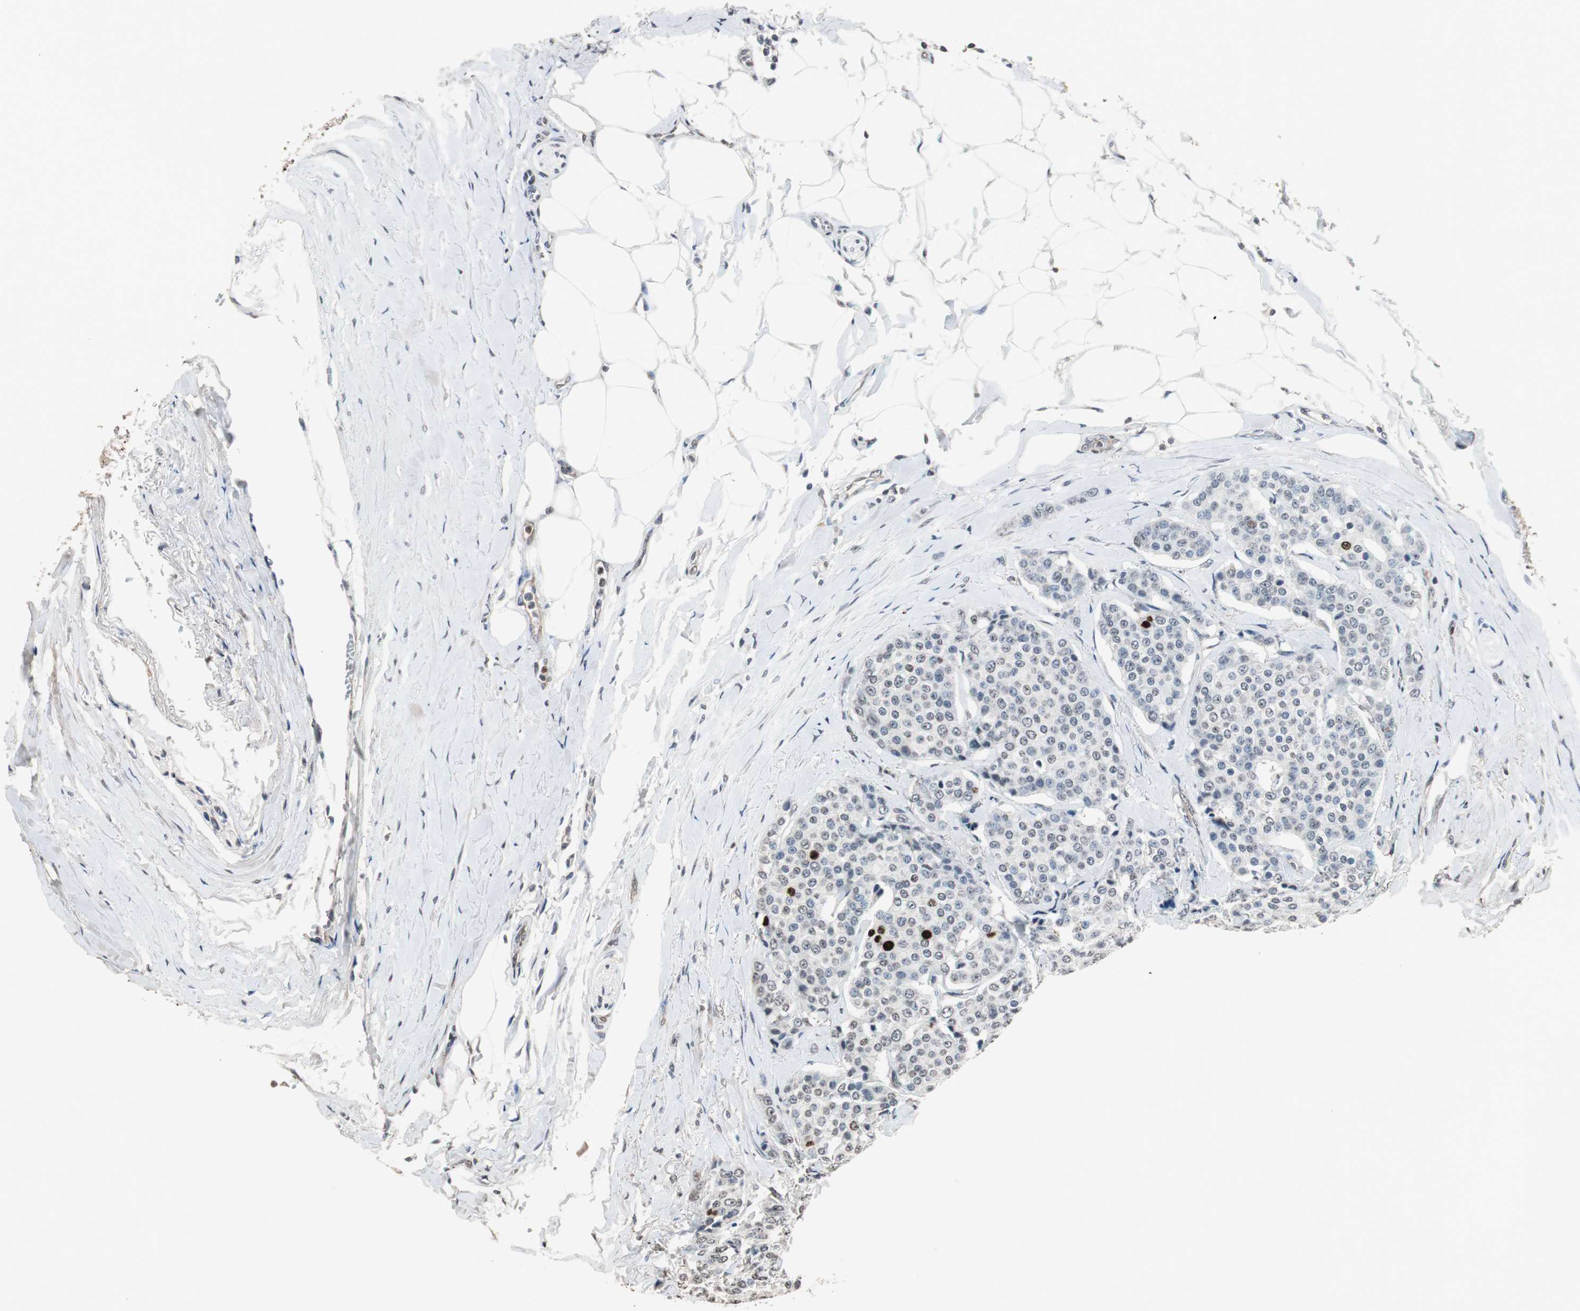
{"staining": {"intensity": "strong", "quantity": "<25%", "location": "nuclear"}, "tissue": "carcinoid", "cell_type": "Tumor cells", "image_type": "cancer", "snomed": [{"axis": "morphology", "description": "Carcinoid, malignant, NOS"}, {"axis": "topography", "description": "Colon"}], "caption": "A histopathology image of carcinoid stained for a protein displays strong nuclear brown staining in tumor cells. Nuclei are stained in blue.", "gene": "TOP2A", "patient": {"sex": "female", "age": 61}}